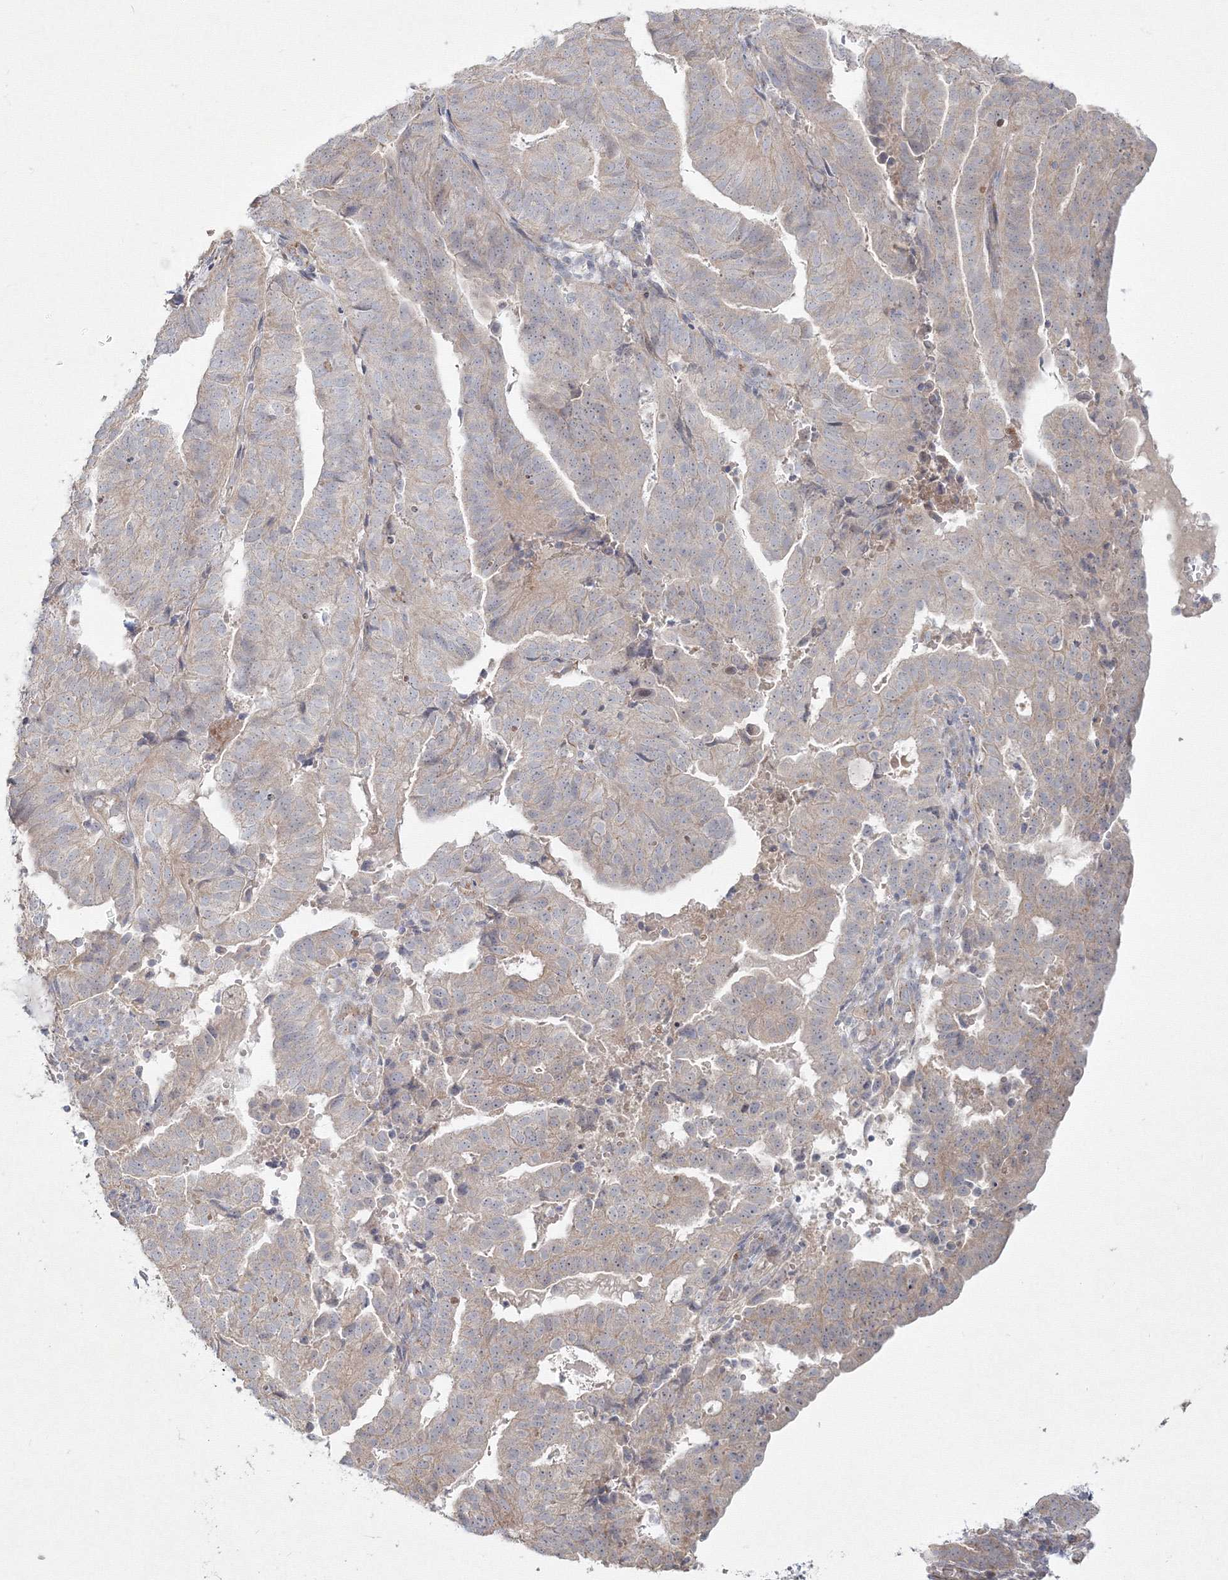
{"staining": {"intensity": "weak", "quantity": "25%-75%", "location": "cytoplasmic/membranous"}, "tissue": "endometrial cancer", "cell_type": "Tumor cells", "image_type": "cancer", "snomed": [{"axis": "morphology", "description": "Adenocarcinoma, NOS"}, {"axis": "topography", "description": "Uterus"}], "caption": "There is low levels of weak cytoplasmic/membranous staining in tumor cells of endometrial adenocarcinoma, as demonstrated by immunohistochemical staining (brown color).", "gene": "WDR49", "patient": {"sex": "female", "age": 77}}